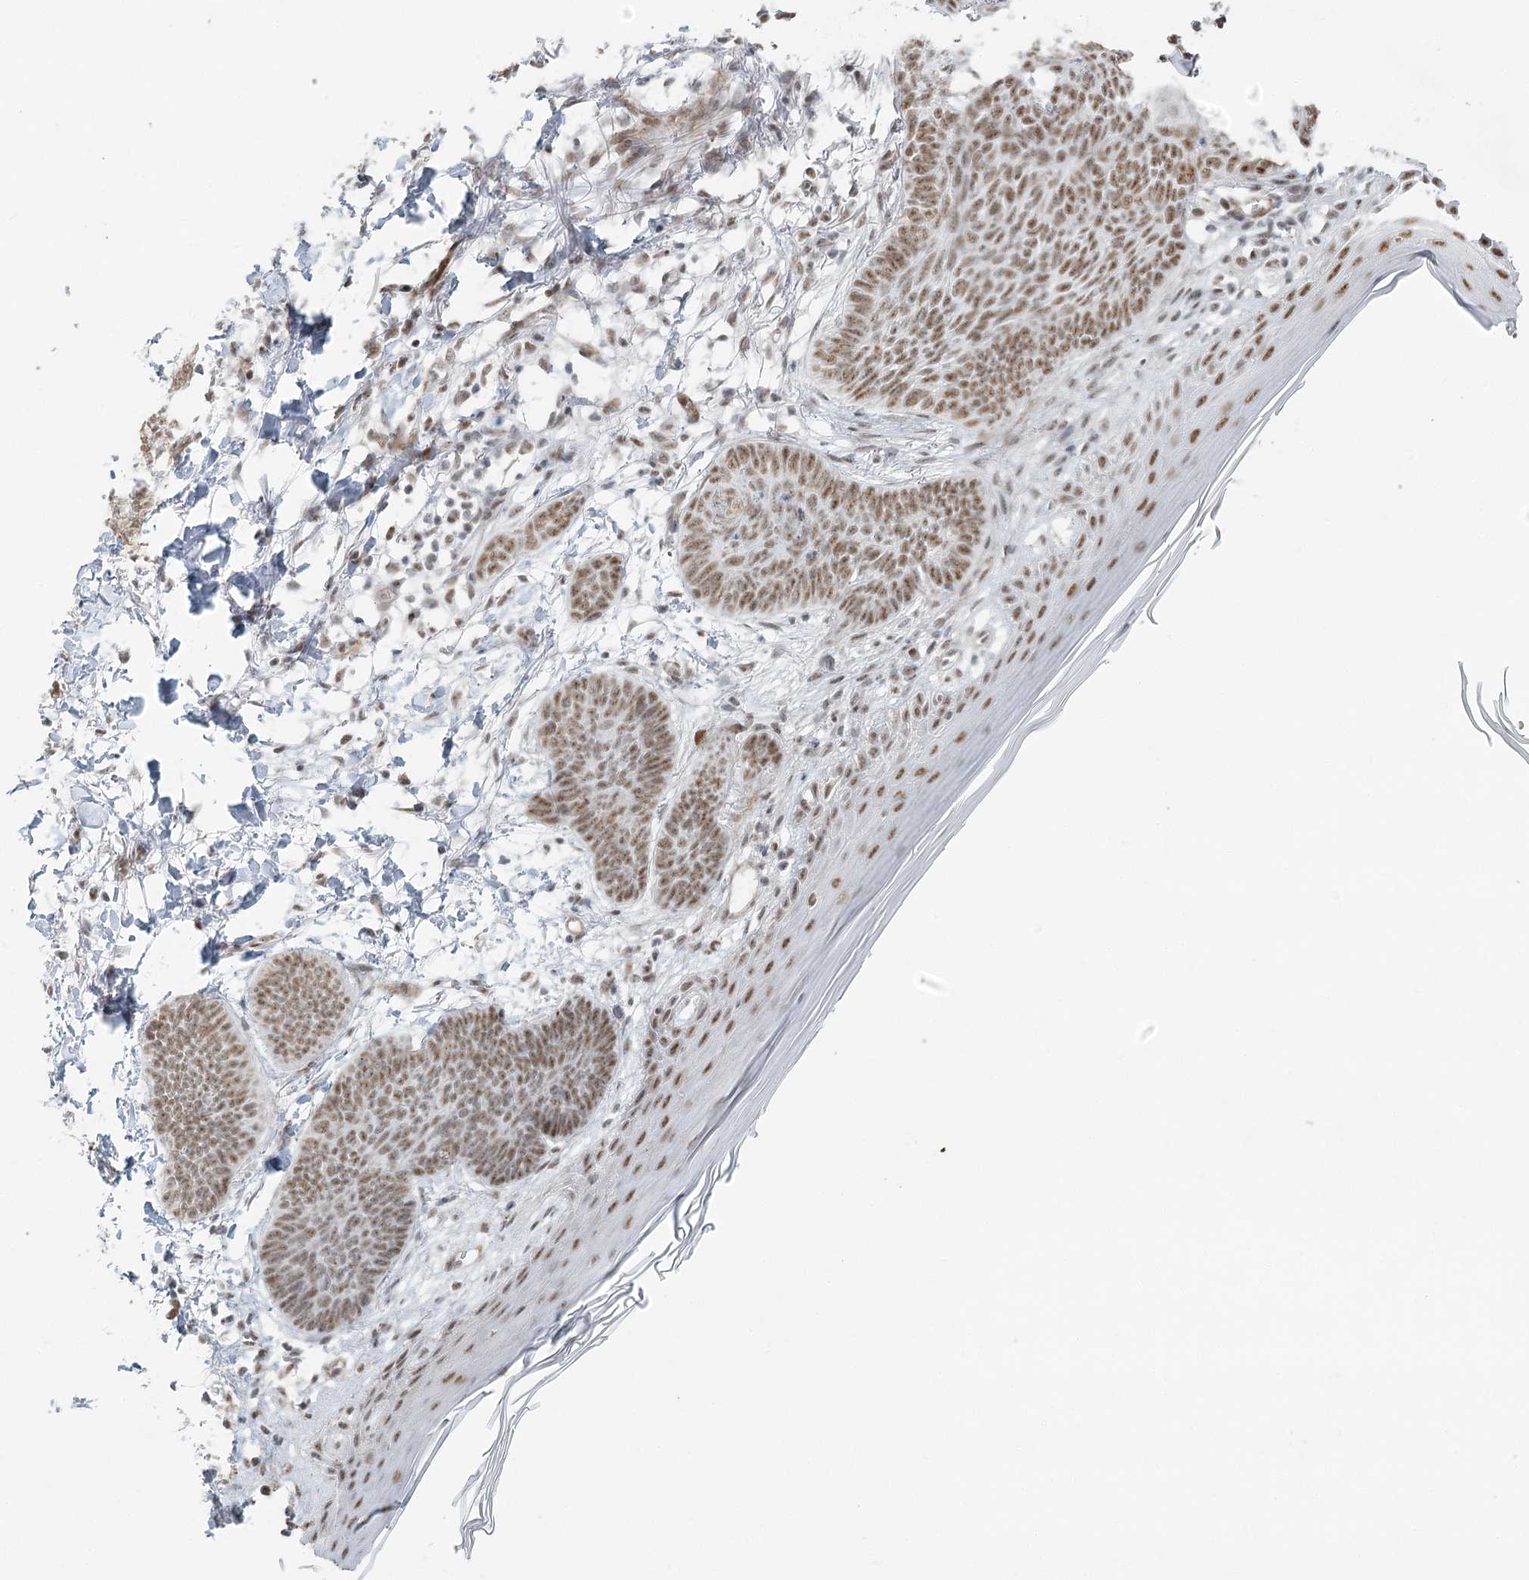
{"staining": {"intensity": "moderate", "quantity": ">75%", "location": "nuclear"}, "tissue": "skin cancer", "cell_type": "Tumor cells", "image_type": "cancer", "snomed": [{"axis": "morphology", "description": "Normal tissue, NOS"}, {"axis": "morphology", "description": "Basal cell carcinoma"}, {"axis": "topography", "description": "Skin"}], "caption": "A medium amount of moderate nuclear expression is appreciated in about >75% of tumor cells in basal cell carcinoma (skin) tissue.", "gene": "U2SURP", "patient": {"sex": "male", "age": 50}}